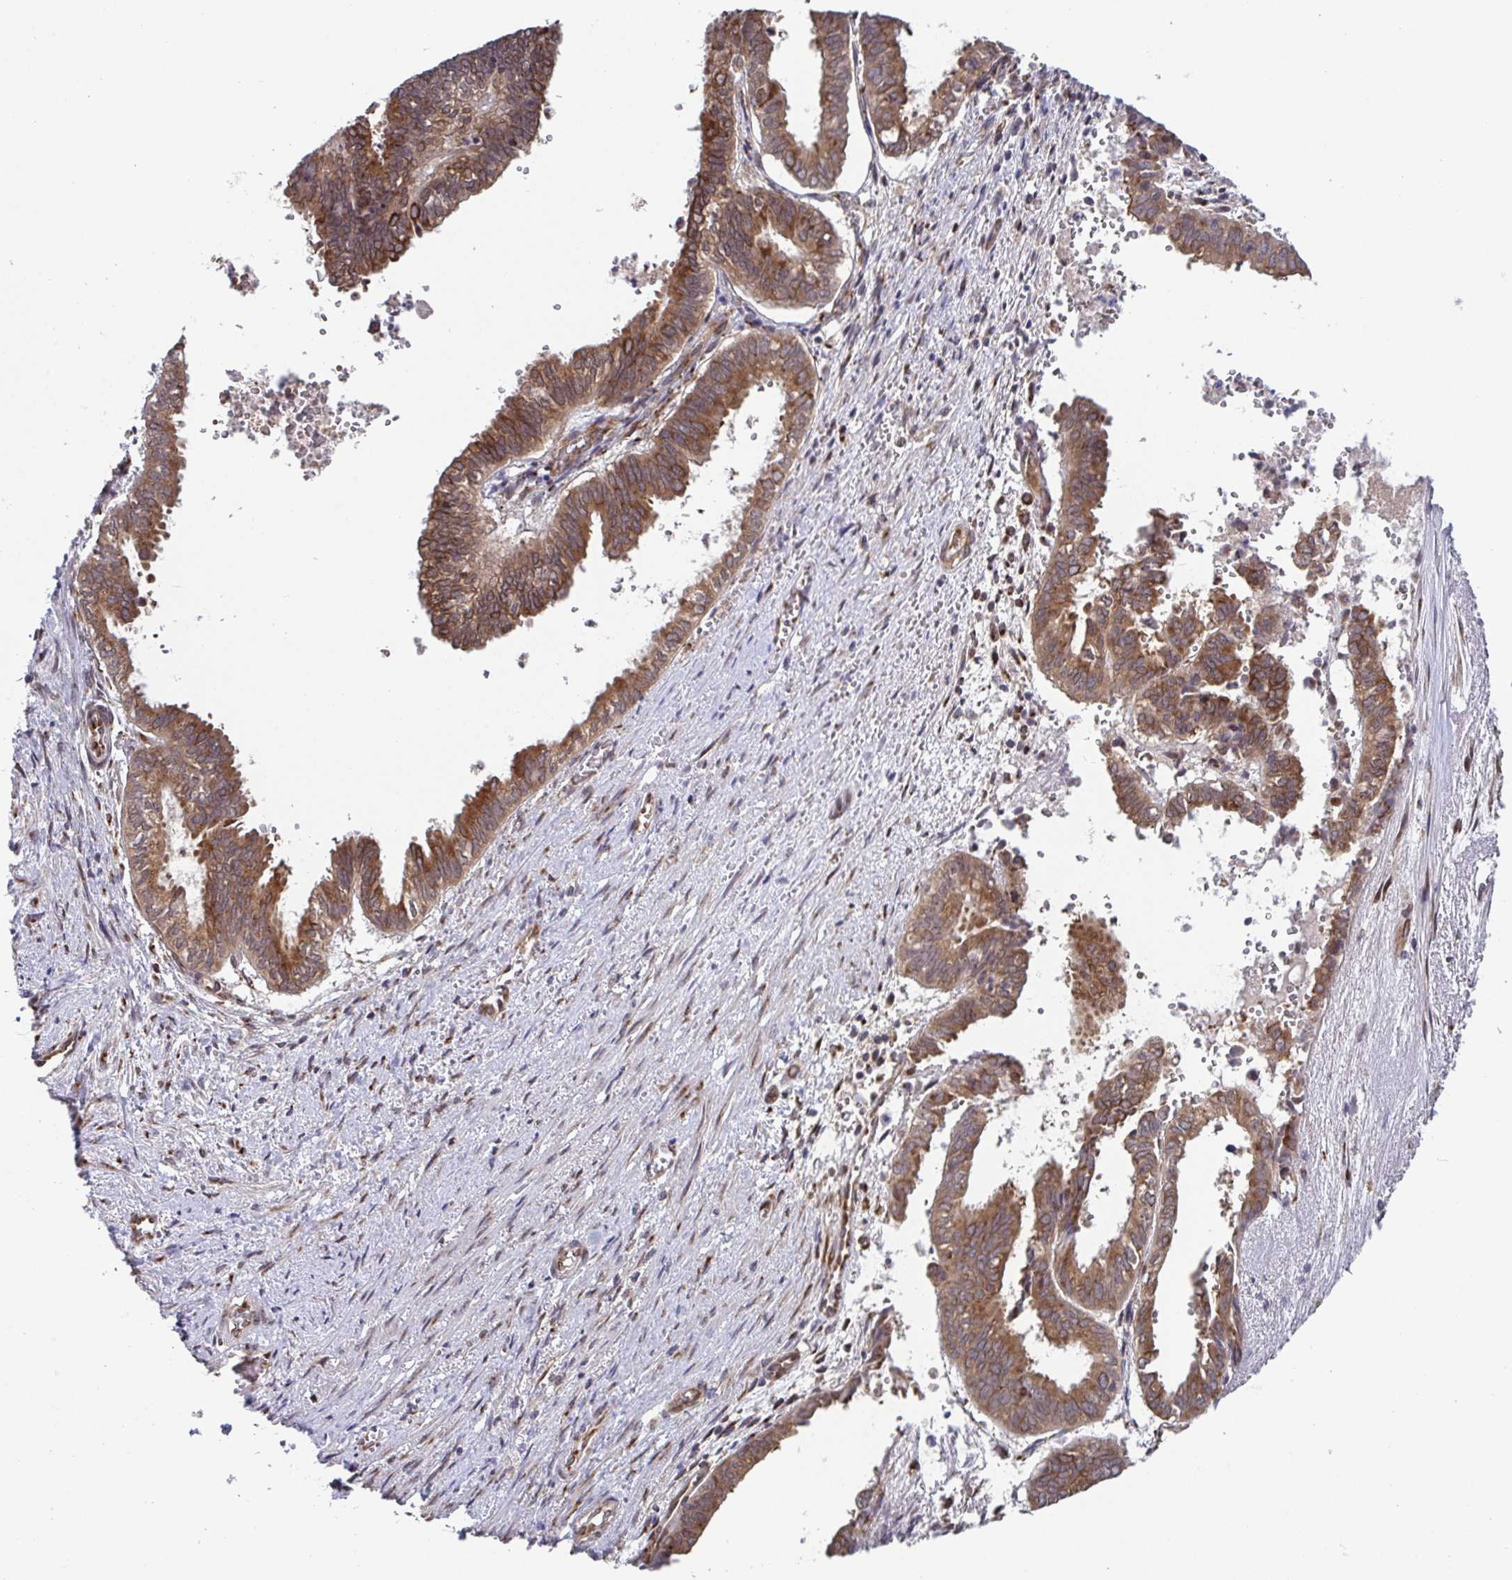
{"staining": {"intensity": "moderate", "quantity": ">75%", "location": "cytoplasmic/membranous"}, "tissue": "ovarian cancer", "cell_type": "Tumor cells", "image_type": "cancer", "snomed": [{"axis": "morphology", "description": "Carcinoma, endometroid"}, {"axis": "topography", "description": "Ovary"}], "caption": "Protein staining by immunohistochemistry demonstrates moderate cytoplasmic/membranous staining in about >75% of tumor cells in ovarian endometroid carcinoma.", "gene": "ATP5MJ", "patient": {"sex": "female", "age": 64}}